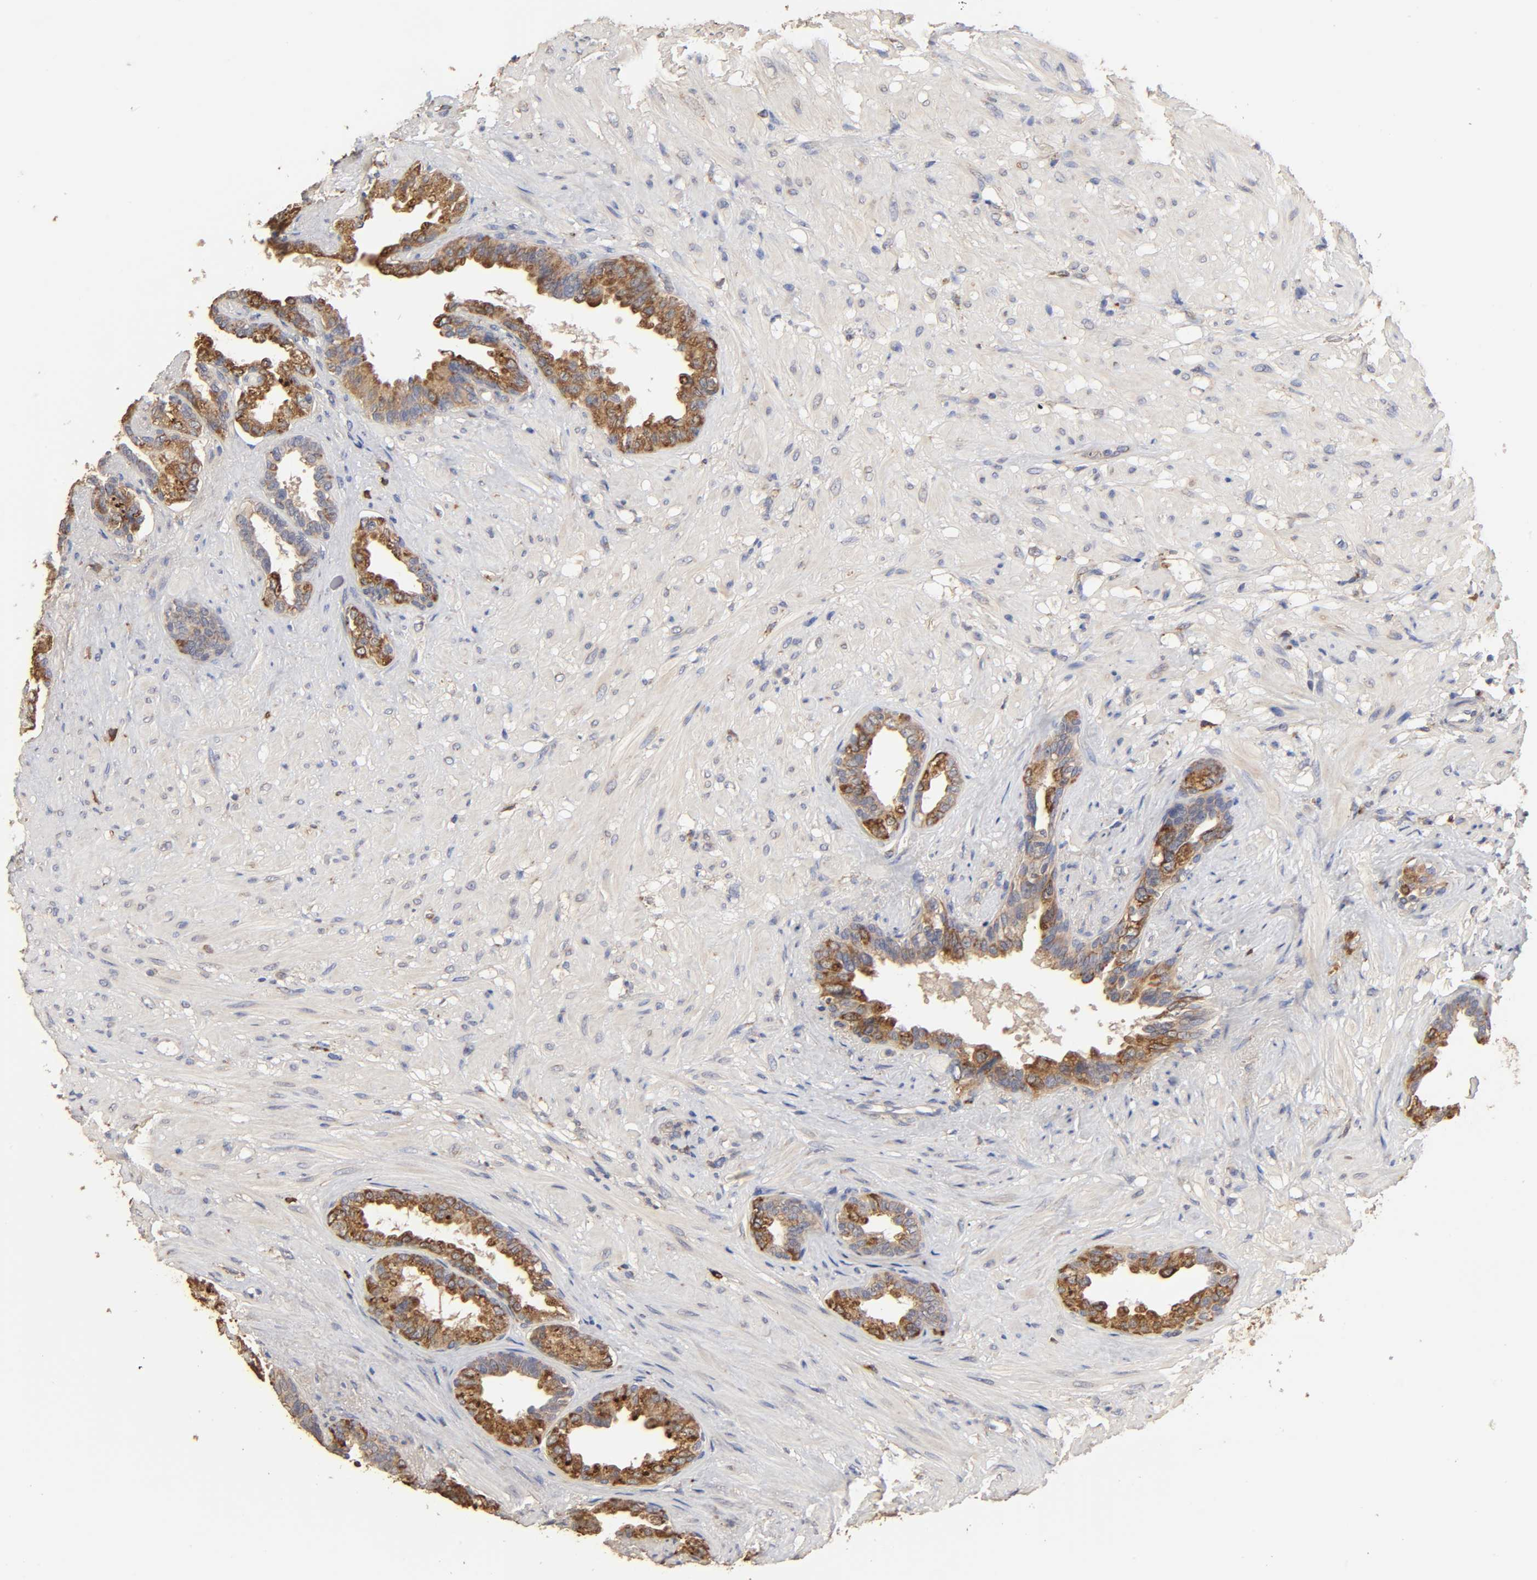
{"staining": {"intensity": "moderate", "quantity": ">75%", "location": "cytoplasmic/membranous"}, "tissue": "seminal vesicle", "cell_type": "Glandular cells", "image_type": "normal", "snomed": [{"axis": "morphology", "description": "Normal tissue, NOS"}, {"axis": "topography", "description": "Seminal veicle"}], "caption": "Glandular cells reveal medium levels of moderate cytoplasmic/membranous staining in approximately >75% of cells in unremarkable seminal vesicle.", "gene": "EIF4G2", "patient": {"sex": "male", "age": 61}}